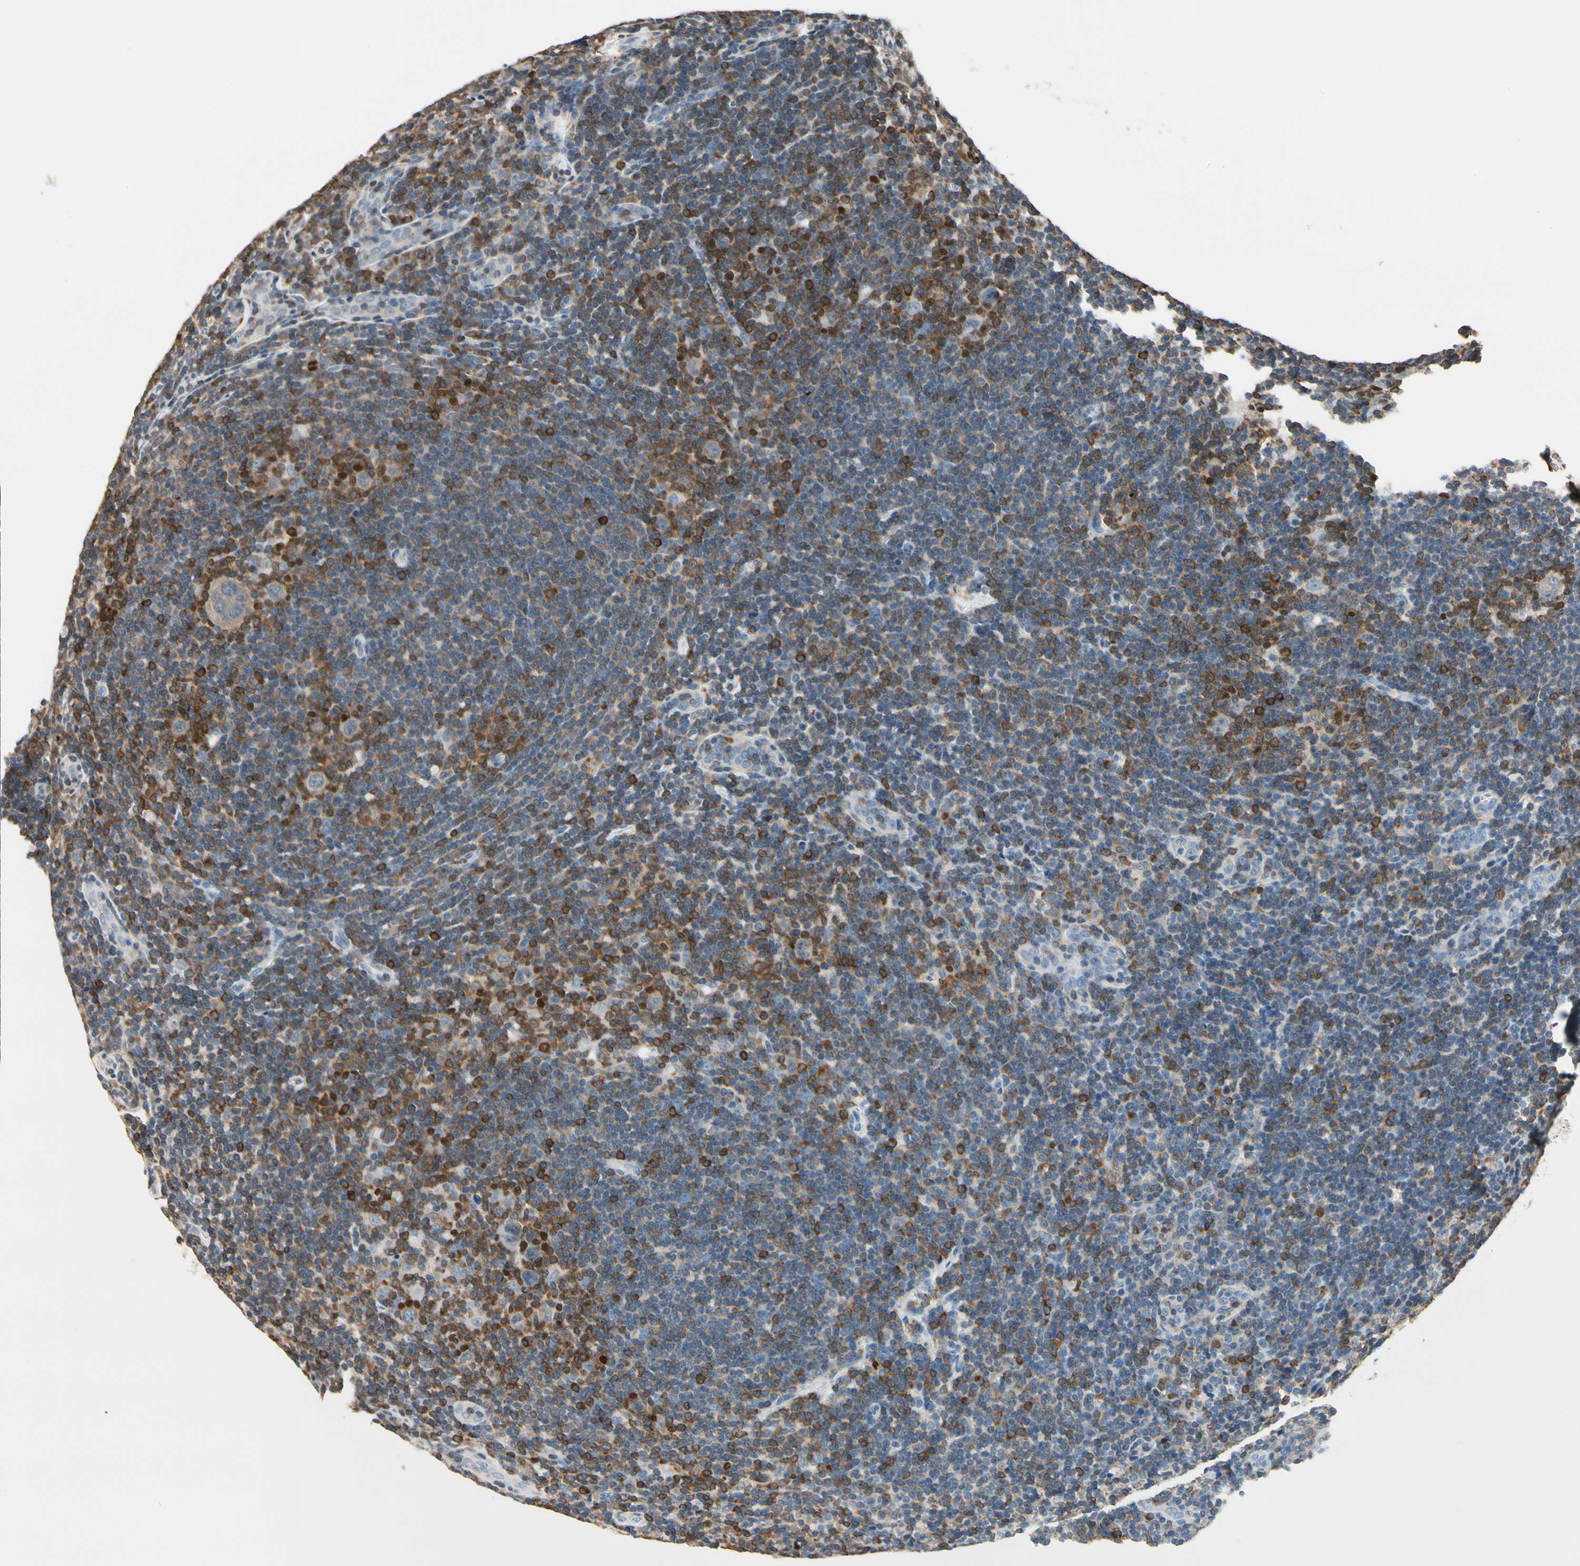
{"staining": {"intensity": "weak", "quantity": ">75%", "location": "cytoplasmic/membranous"}, "tissue": "lymphoma", "cell_type": "Tumor cells", "image_type": "cancer", "snomed": [{"axis": "morphology", "description": "Hodgkin's disease, NOS"}, {"axis": "topography", "description": "Lymph node"}], "caption": "Immunohistochemical staining of human Hodgkin's disease shows low levels of weak cytoplasmic/membranous protein positivity in about >75% of tumor cells.", "gene": "NFATC2", "patient": {"sex": "female", "age": 57}}